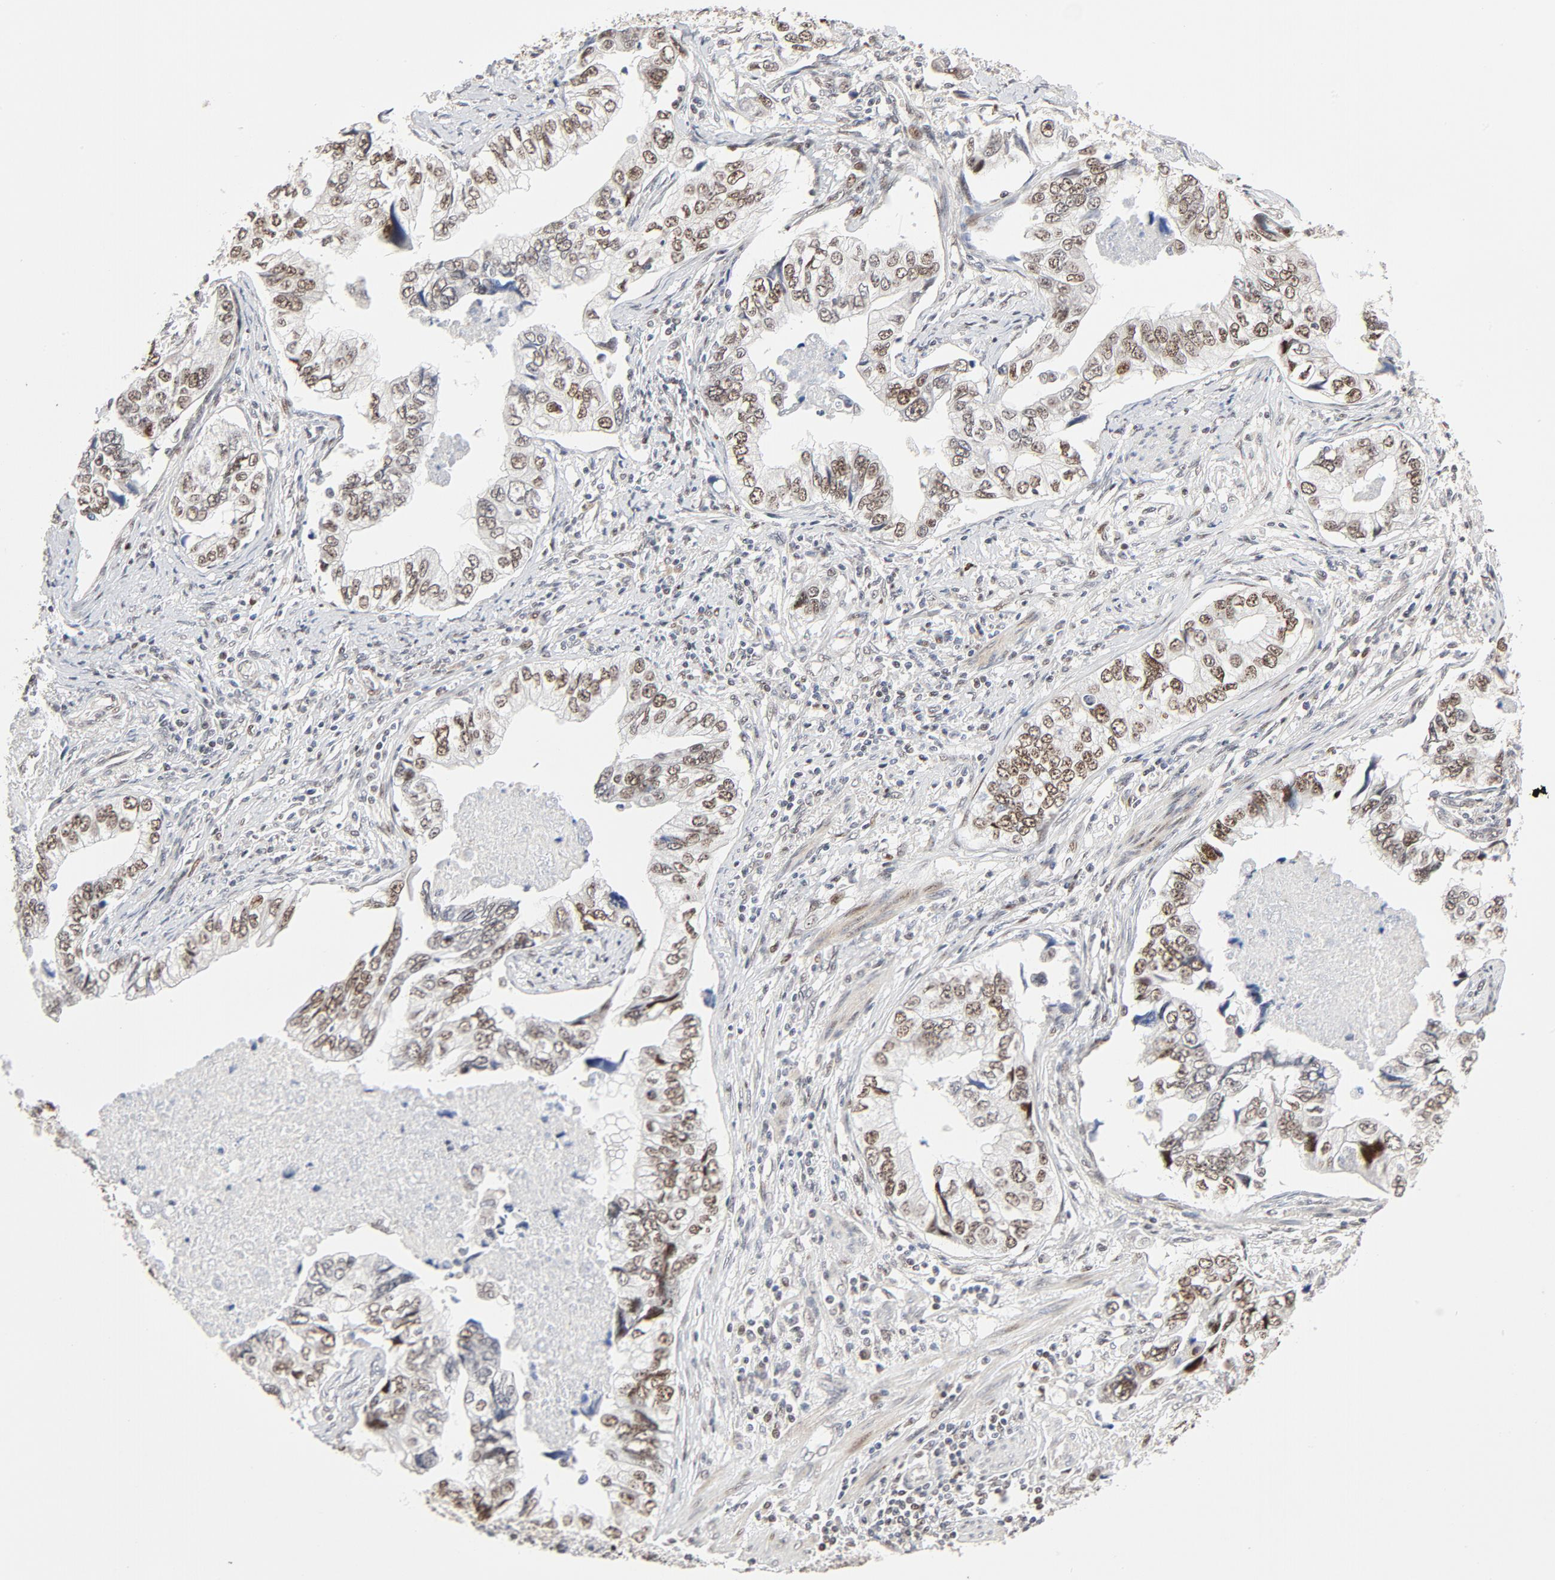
{"staining": {"intensity": "moderate", "quantity": ">75%", "location": "nuclear"}, "tissue": "stomach cancer", "cell_type": "Tumor cells", "image_type": "cancer", "snomed": [{"axis": "morphology", "description": "Adenocarcinoma, NOS"}, {"axis": "topography", "description": "Pancreas"}, {"axis": "topography", "description": "Stomach, upper"}], "caption": "Immunohistochemical staining of stomach adenocarcinoma reveals medium levels of moderate nuclear protein staining in about >75% of tumor cells.", "gene": "GTF2I", "patient": {"sex": "male", "age": 77}}